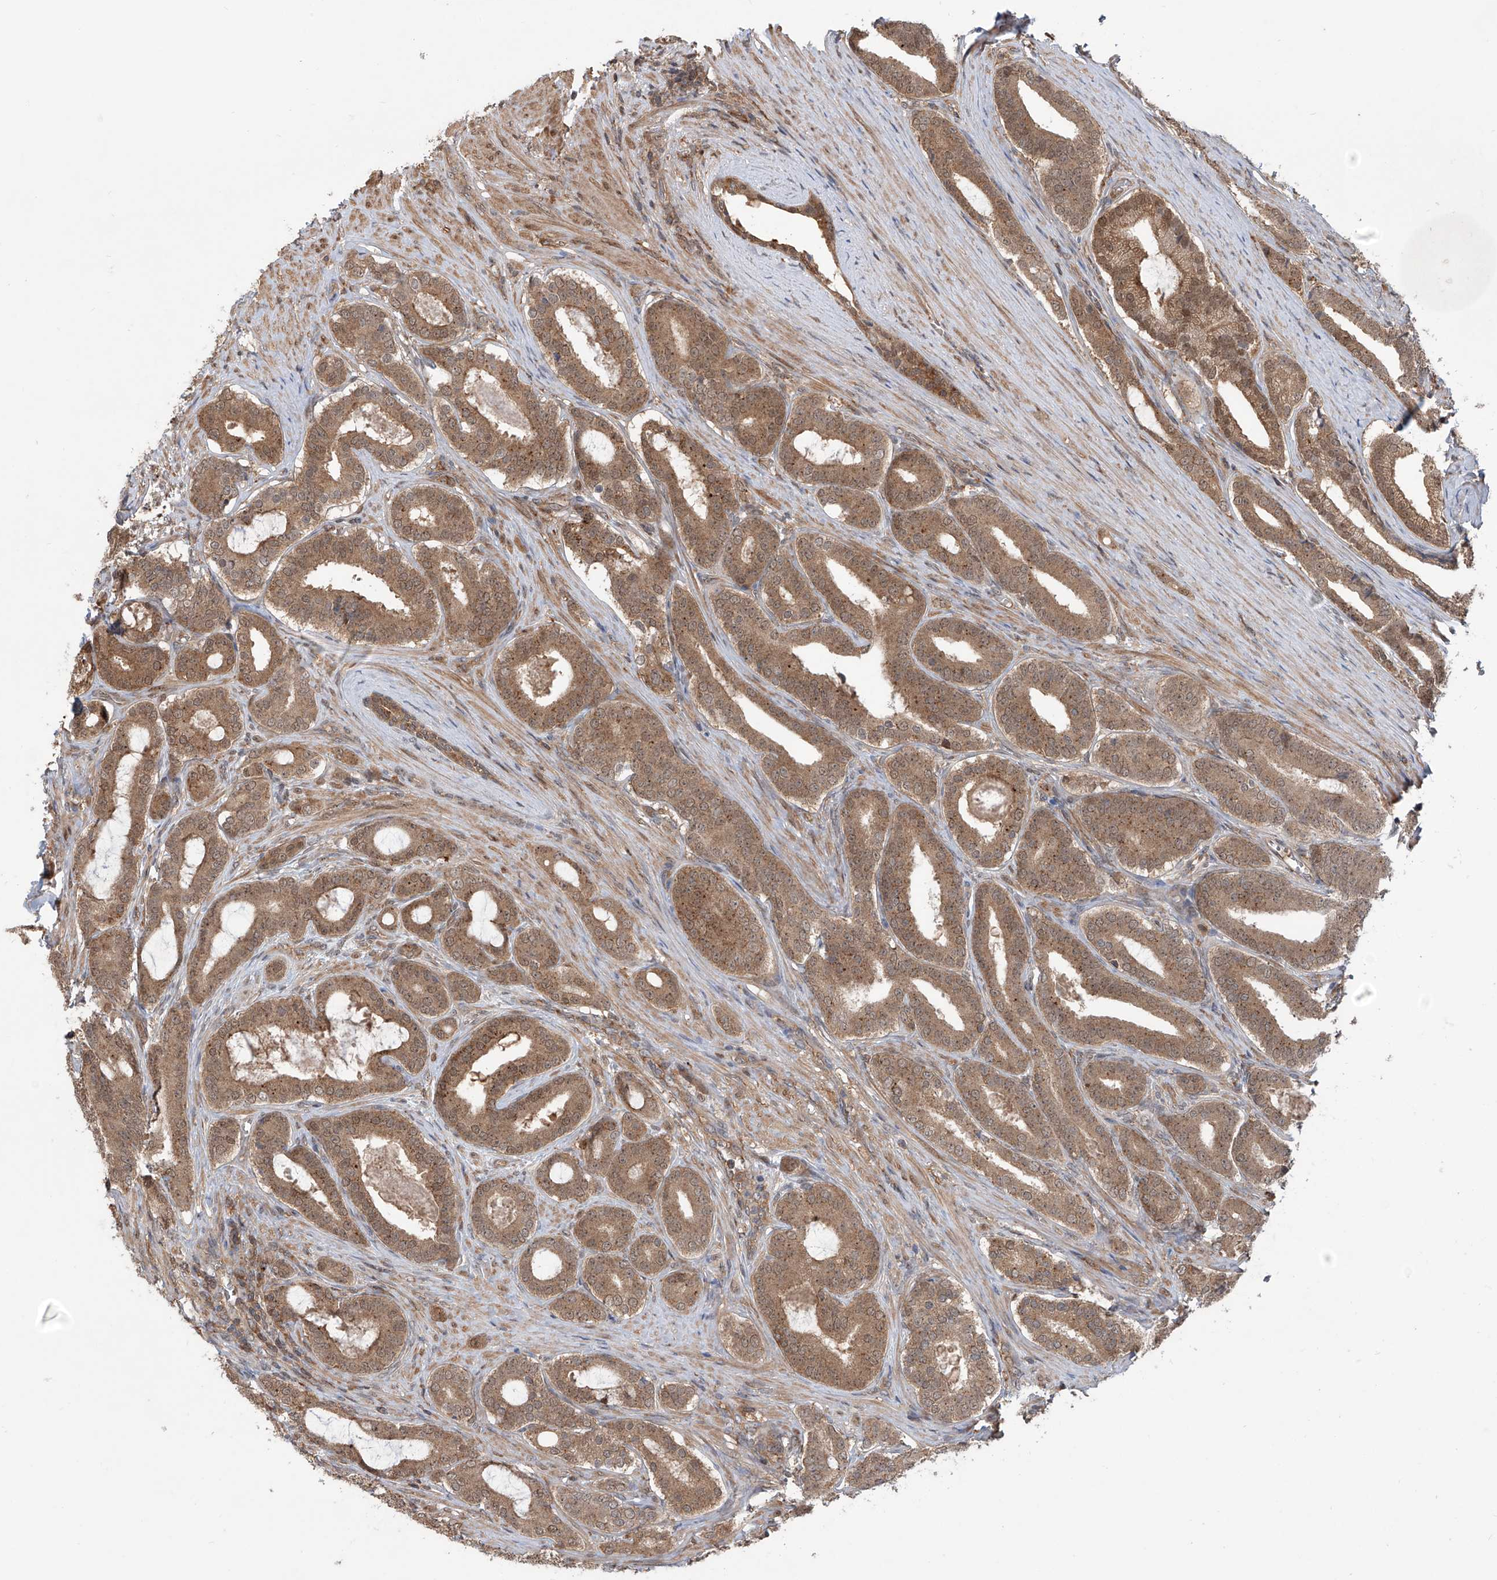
{"staining": {"intensity": "moderate", "quantity": ">75%", "location": "cytoplasmic/membranous,nuclear"}, "tissue": "prostate cancer", "cell_type": "Tumor cells", "image_type": "cancer", "snomed": [{"axis": "morphology", "description": "Adenocarcinoma, High grade"}, {"axis": "topography", "description": "Prostate"}], "caption": "DAB (3,3'-diaminobenzidine) immunohistochemical staining of prostate cancer (high-grade adenocarcinoma) demonstrates moderate cytoplasmic/membranous and nuclear protein staining in approximately >75% of tumor cells.", "gene": "HOXC8", "patient": {"sex": "male", "age": 60}}